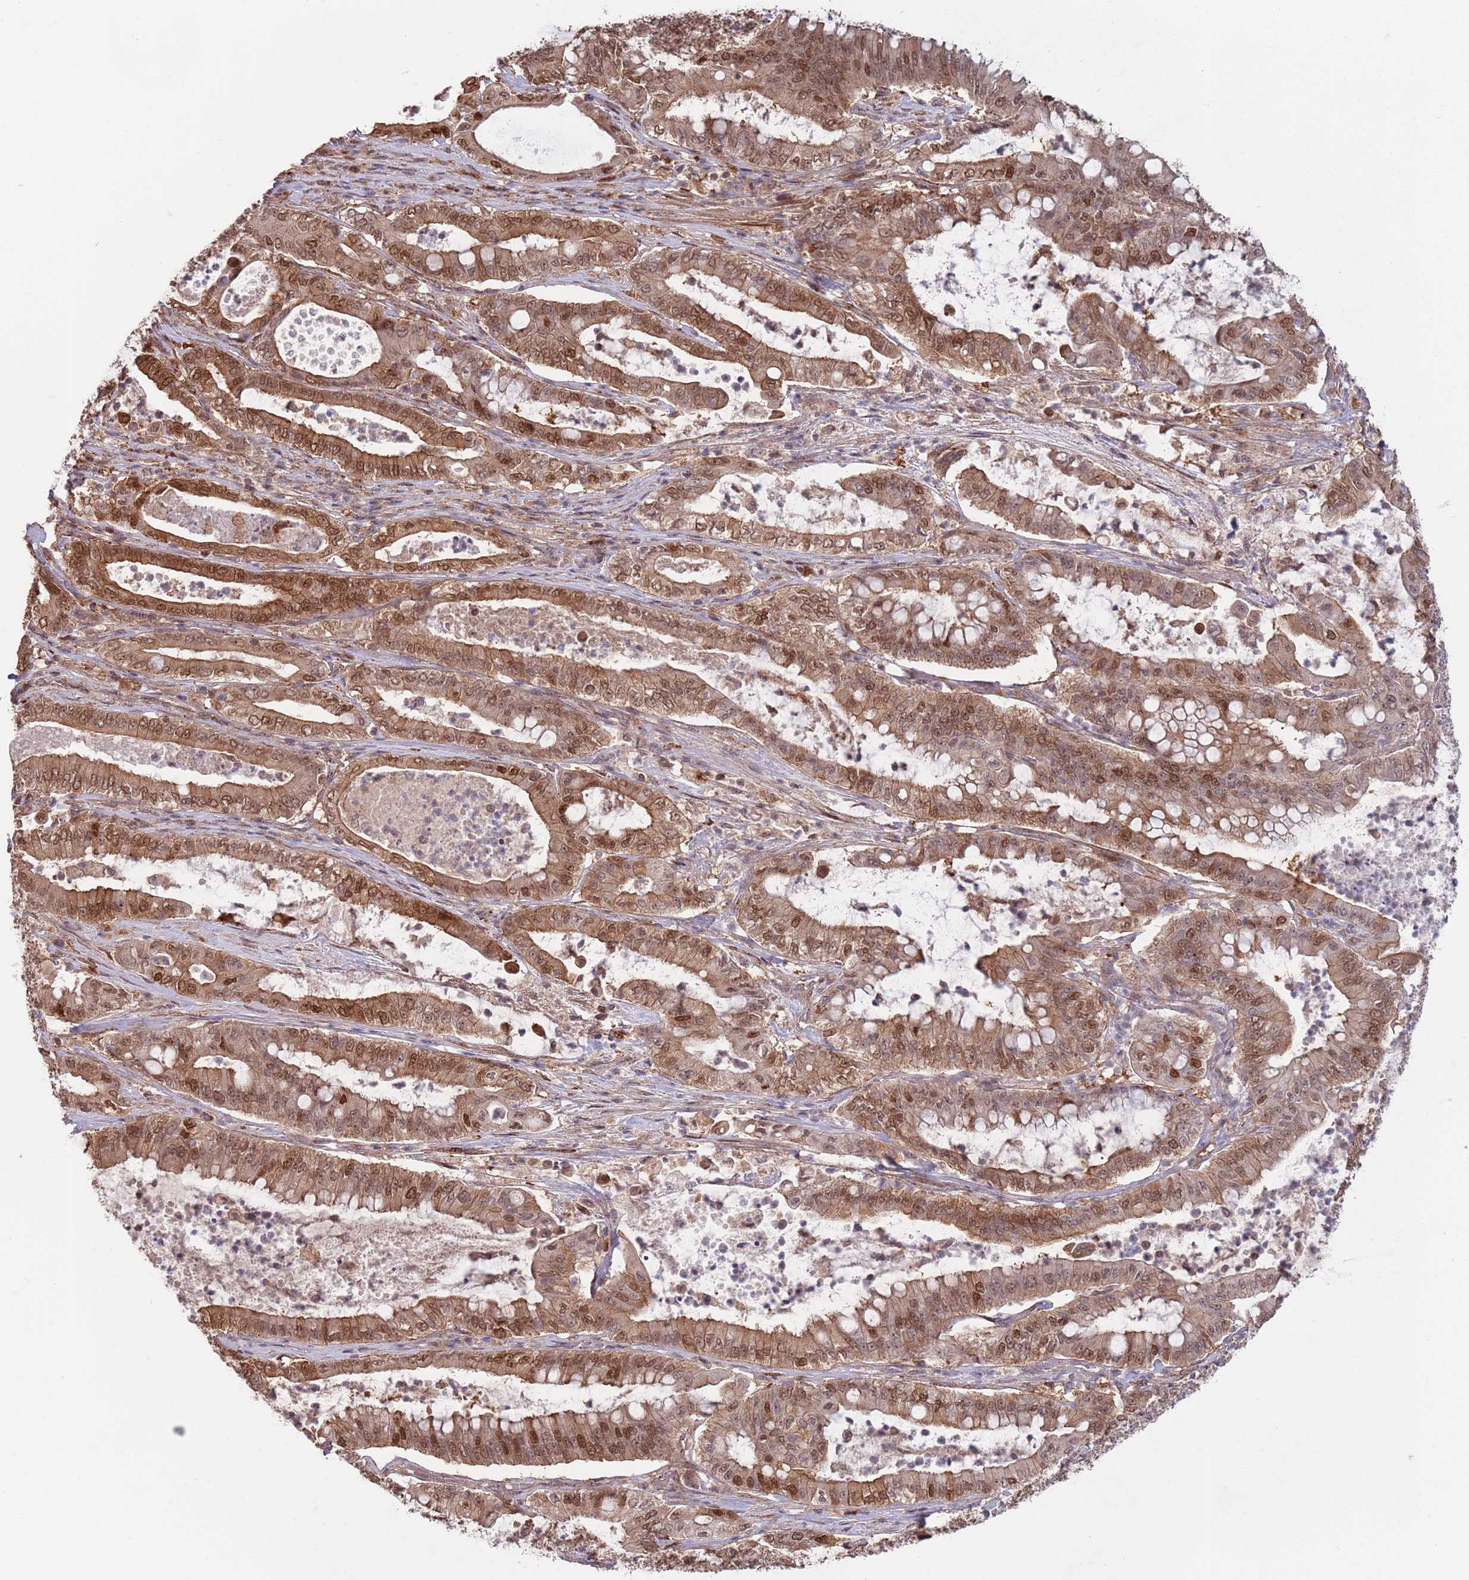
{"staining": {"intensity": "strong", "quantity": ">75%", "location": "cytoplasmic/membranous,nuclear"}, "tissue": "pancreatic cancer", "cell_type": "Tumor cells", "image_type": "cancer", "snomed": [{"axis": "morphology", "description": "Adenocarcinoma, NOS"}, {"axis": "topography", "description": "Pancreas"}], "caption": "Protein expression by immunohistochemistry (IHC) demonstrates strong cytoplasmic/membranous and nuclear expression in about >75% of tumor cells in adenocarcinoma (pancreatic). (DAB IHC with brightfield microscopy, high magnification).", "gene": "SALL1", "patient": {"sex": "male", "age": 71}}